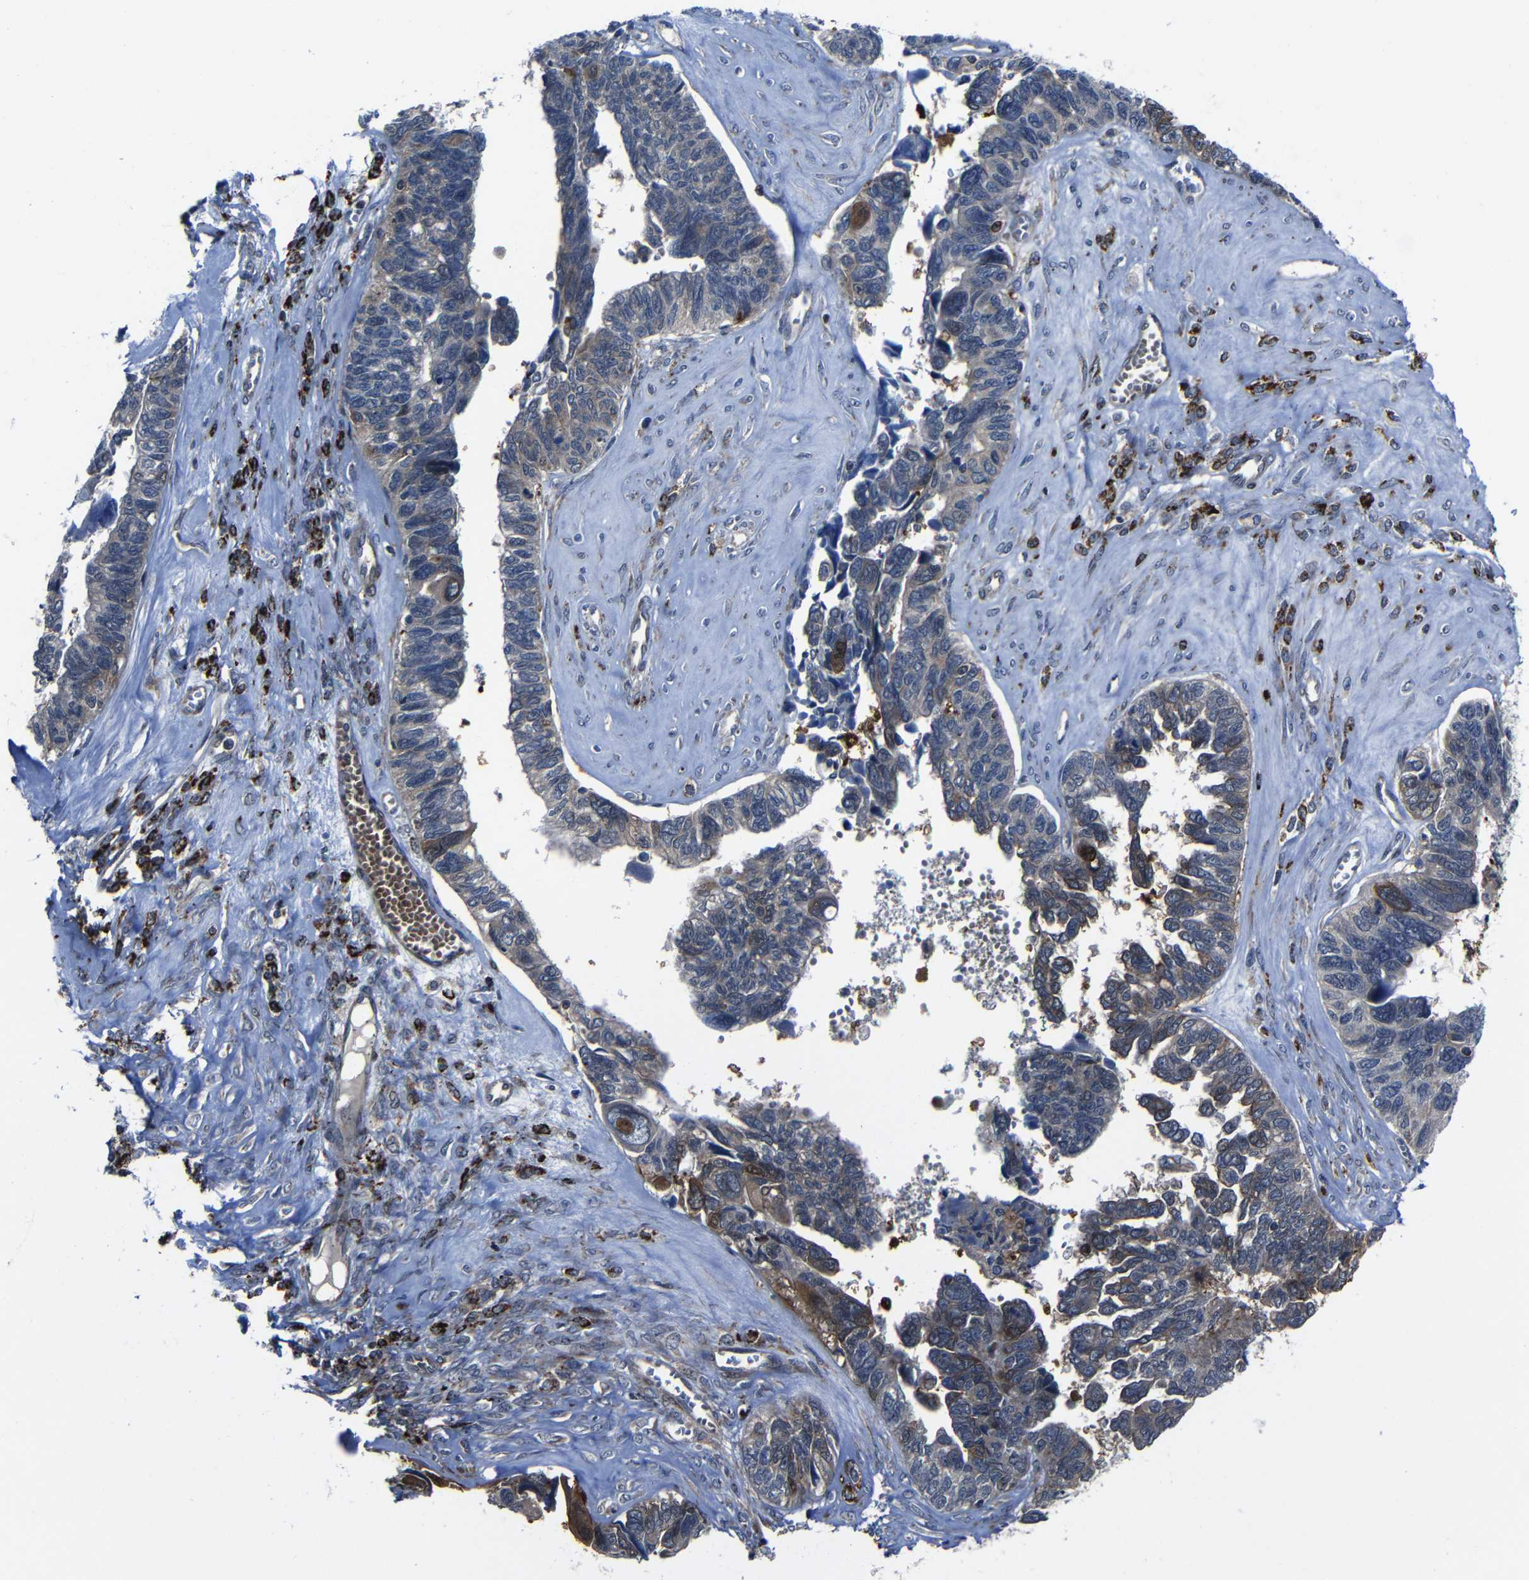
{"staining": {"intensity": "weak", "quantity": "25%-75%", "location": "cytoplasmic/membranous"}, "tissue": "ovarian cancer", "cell_type": "Tumor cells", "image_type": "cancer", "snomed": [{"axis": "morphology", "description": "Cystadenocarcinoma, serous, NOS"}, {"axis": "topography", "description": "Ovary"}], "caption": "An IHC image of tumor tissue is shown. Protein staining in brown highlights weak cytoplasmic/membranous positivity in ovarian cancer (serous cystadenocarcinoma) within tumor cells.", "gene": "KIAA0513", "patient": {"sex": "female", "age": 79}}